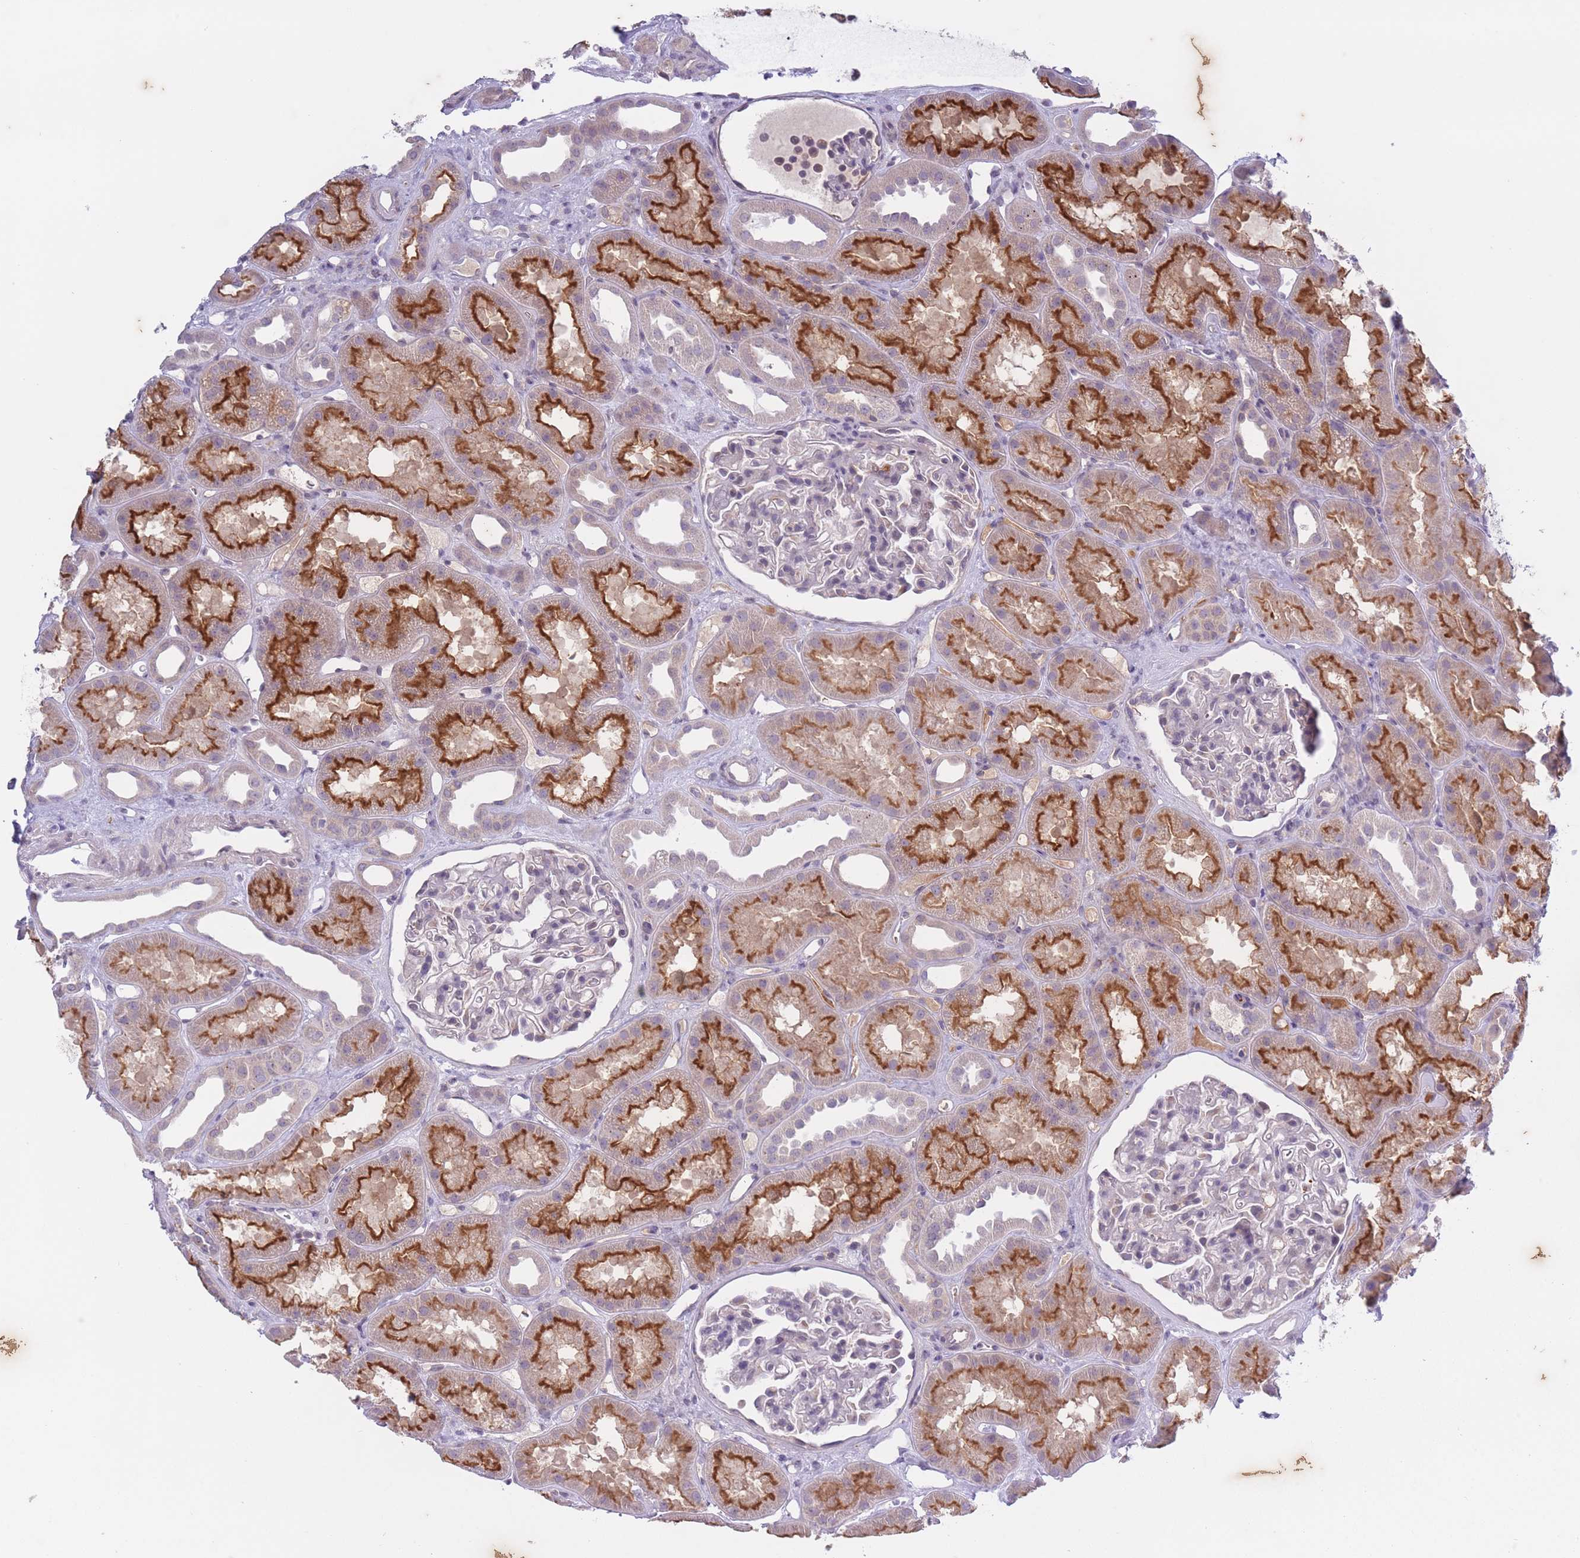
{"staining": {"intensity": "moderate", "quantity": "<25%", "location": "cytoplasmic/membranous"}, "tissue": "kidney", "cell_type": "Cells in glomeruli", "image_type": "normal", "snomed": [{"axis": "morphology", "description": "Normal tissue, NOS"}, {"axis": "topography", "description": "Kidney"}], "caption": "Immunohistochemistry (IHC) photomicrograph of normal kidney: kidney stained using immunohistochemistry (IHC) shows low levels of moderate protein expression localized specifically in the cytoplasmic/membranous of cells in glomeruli, appearing as a cytoplasmic/membranous brown color.", "gene": "ARPIN", "patient": {"sex": "male", "age": 61}}